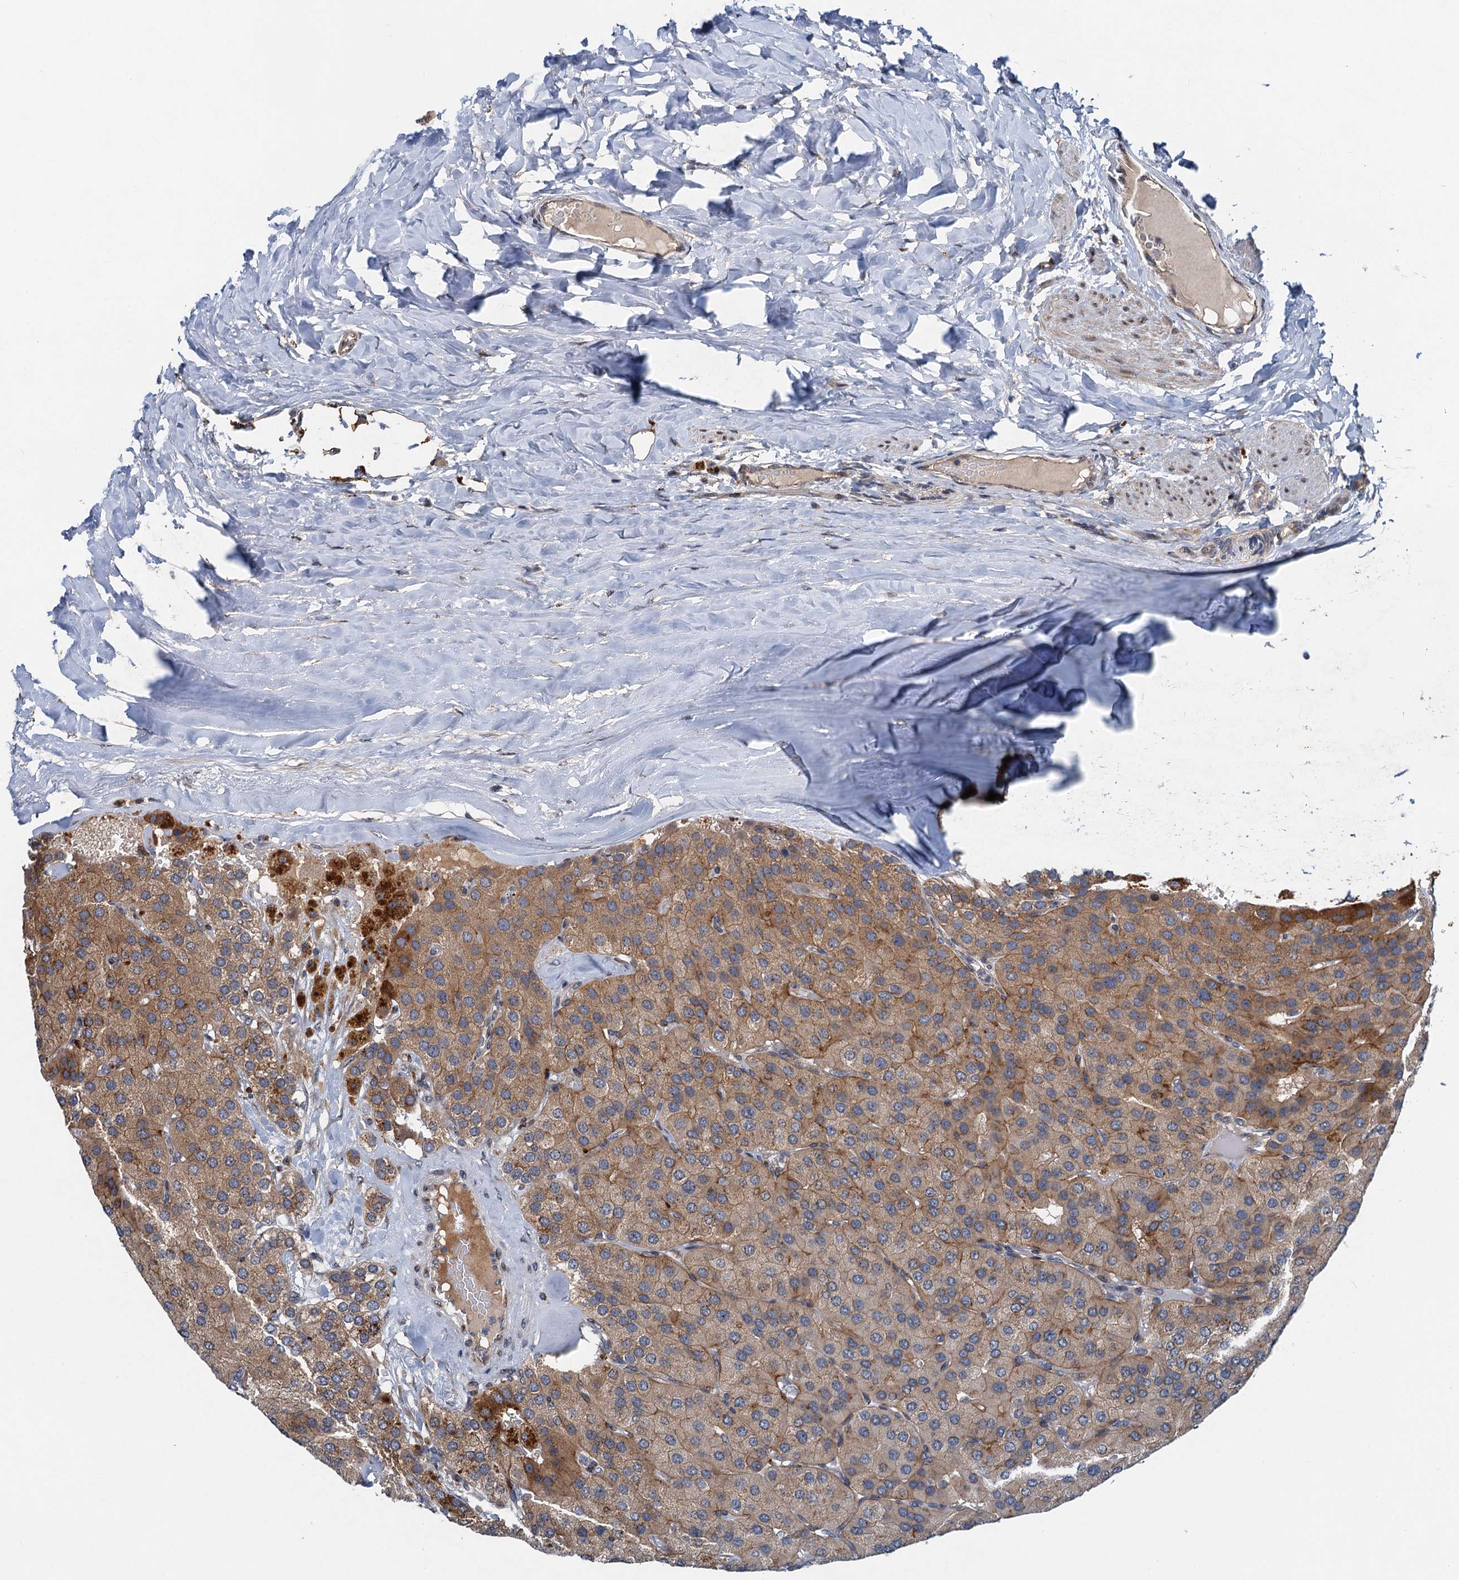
{"staining": {"intensity": "moderate", "quantity": ">75%", "location": "cytoplasmic/membranous"}, "tissue": "parathyroid gland", "cell_type": "Glandular cells", "image_type": "normal", "snomed": [{"axis": "morphology", "description": "Normal tissue, NOS"}, {"axis": "morphology", "description": "Adenoma, NOS"}, {"axis": "topography", "description": "Parathyroid gland"}], "caption": "Brown immunohistochemical staining in normal human parathyroid gland demonstrates moderate cytoplasmic/membranous expression in approximately >75% of glandular cells. (DAB IHC, brown staining for protein, blue staining for nuclei).", "gene": "NBEA", "patient": {"sex": "female", "age": 86}}